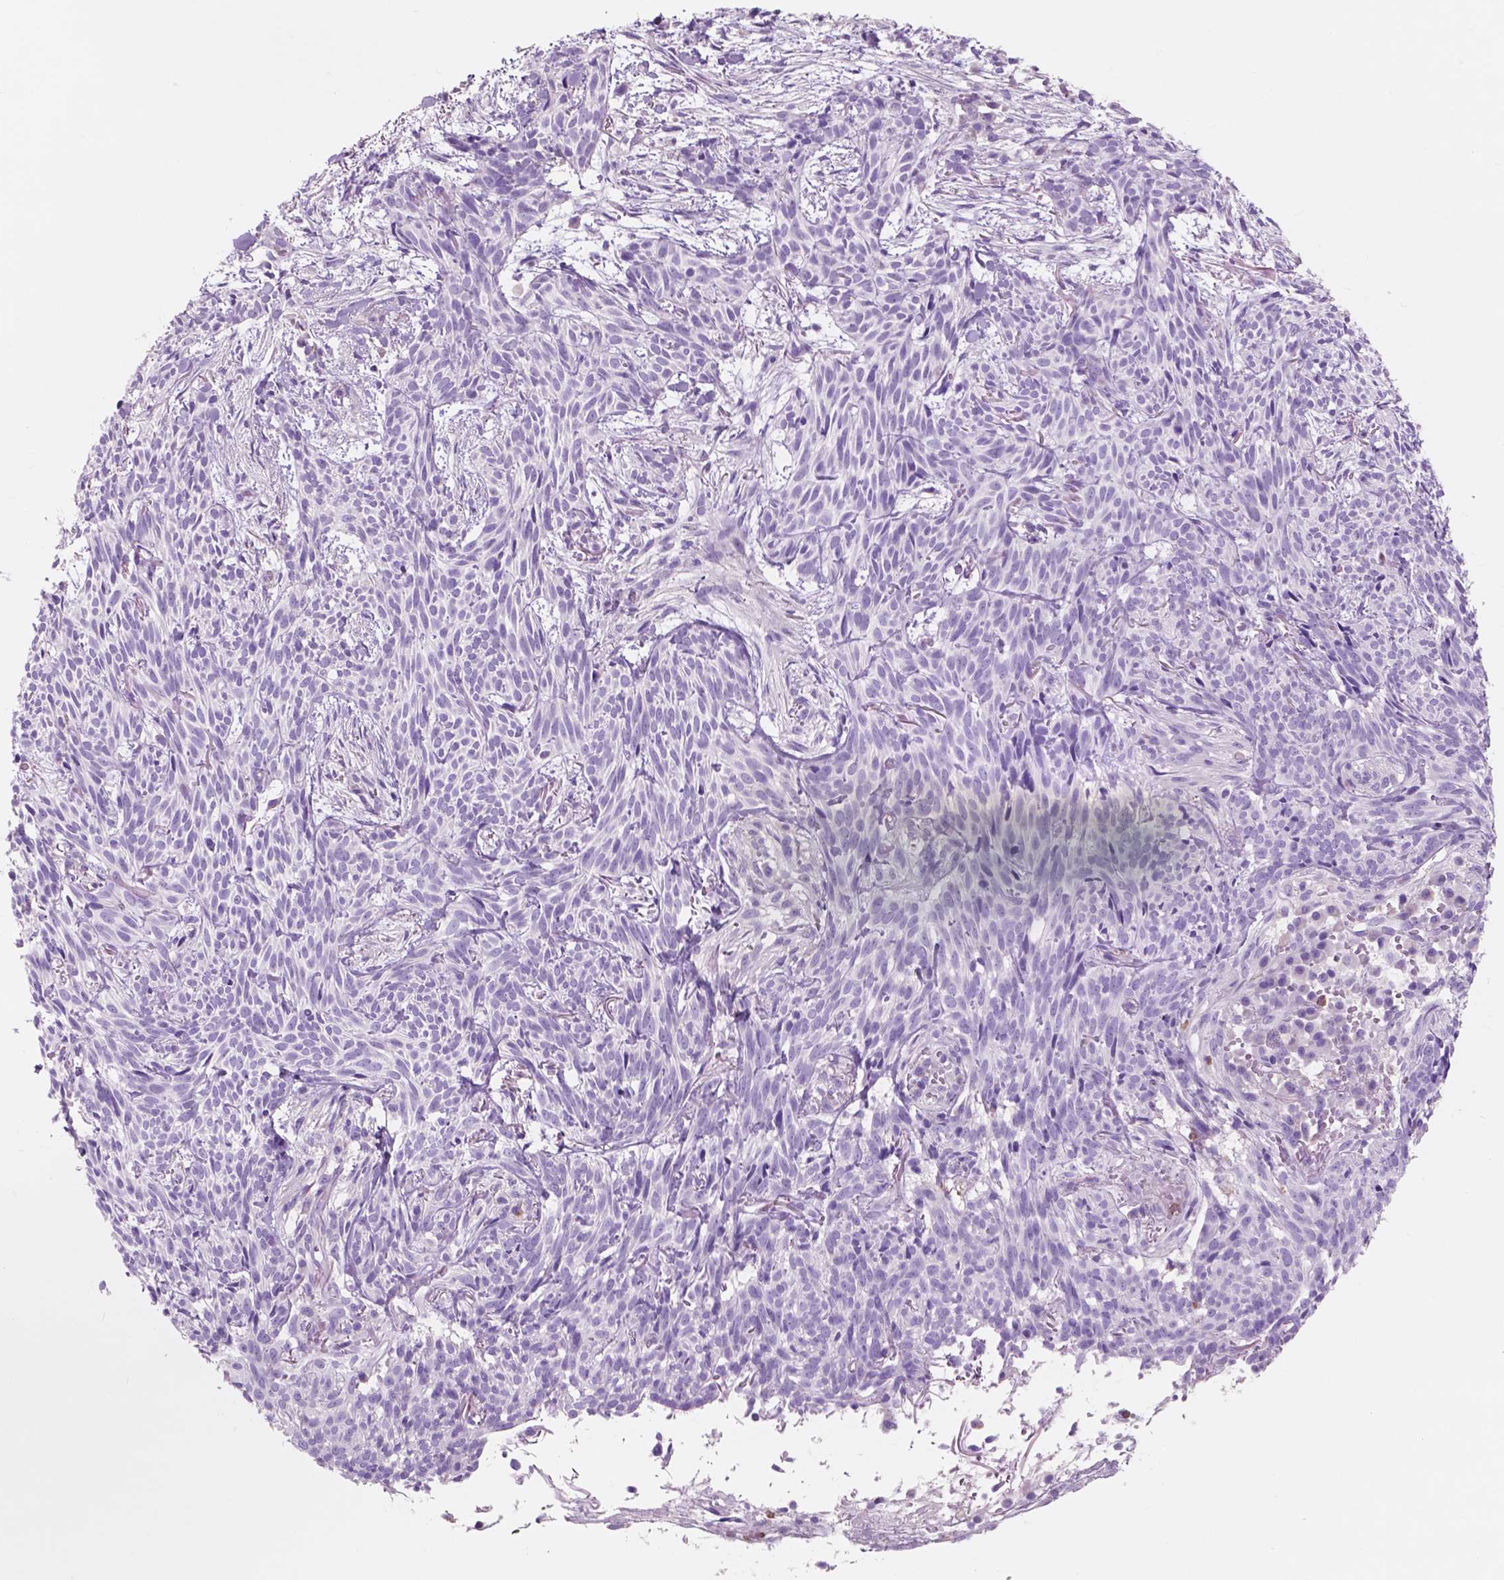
{"staining": {"intensity": "negative", "quantity": "none", "location": "none"}, "tissue": "skin cancer", "cell_type": "Tumor cells", "image_type": "cancer", "snomed": [{"axis": "morphology", "description": "Basal cell carcinoma"}, {"axis": "topography", "description": "Skin"}], "caption": "Immunohistochemistry of human skin basal cell carcinoma demonstrates no positivity in tumor cells.", "gene": "CUZD1", "patient": {"sex": "male", "age": 71}}